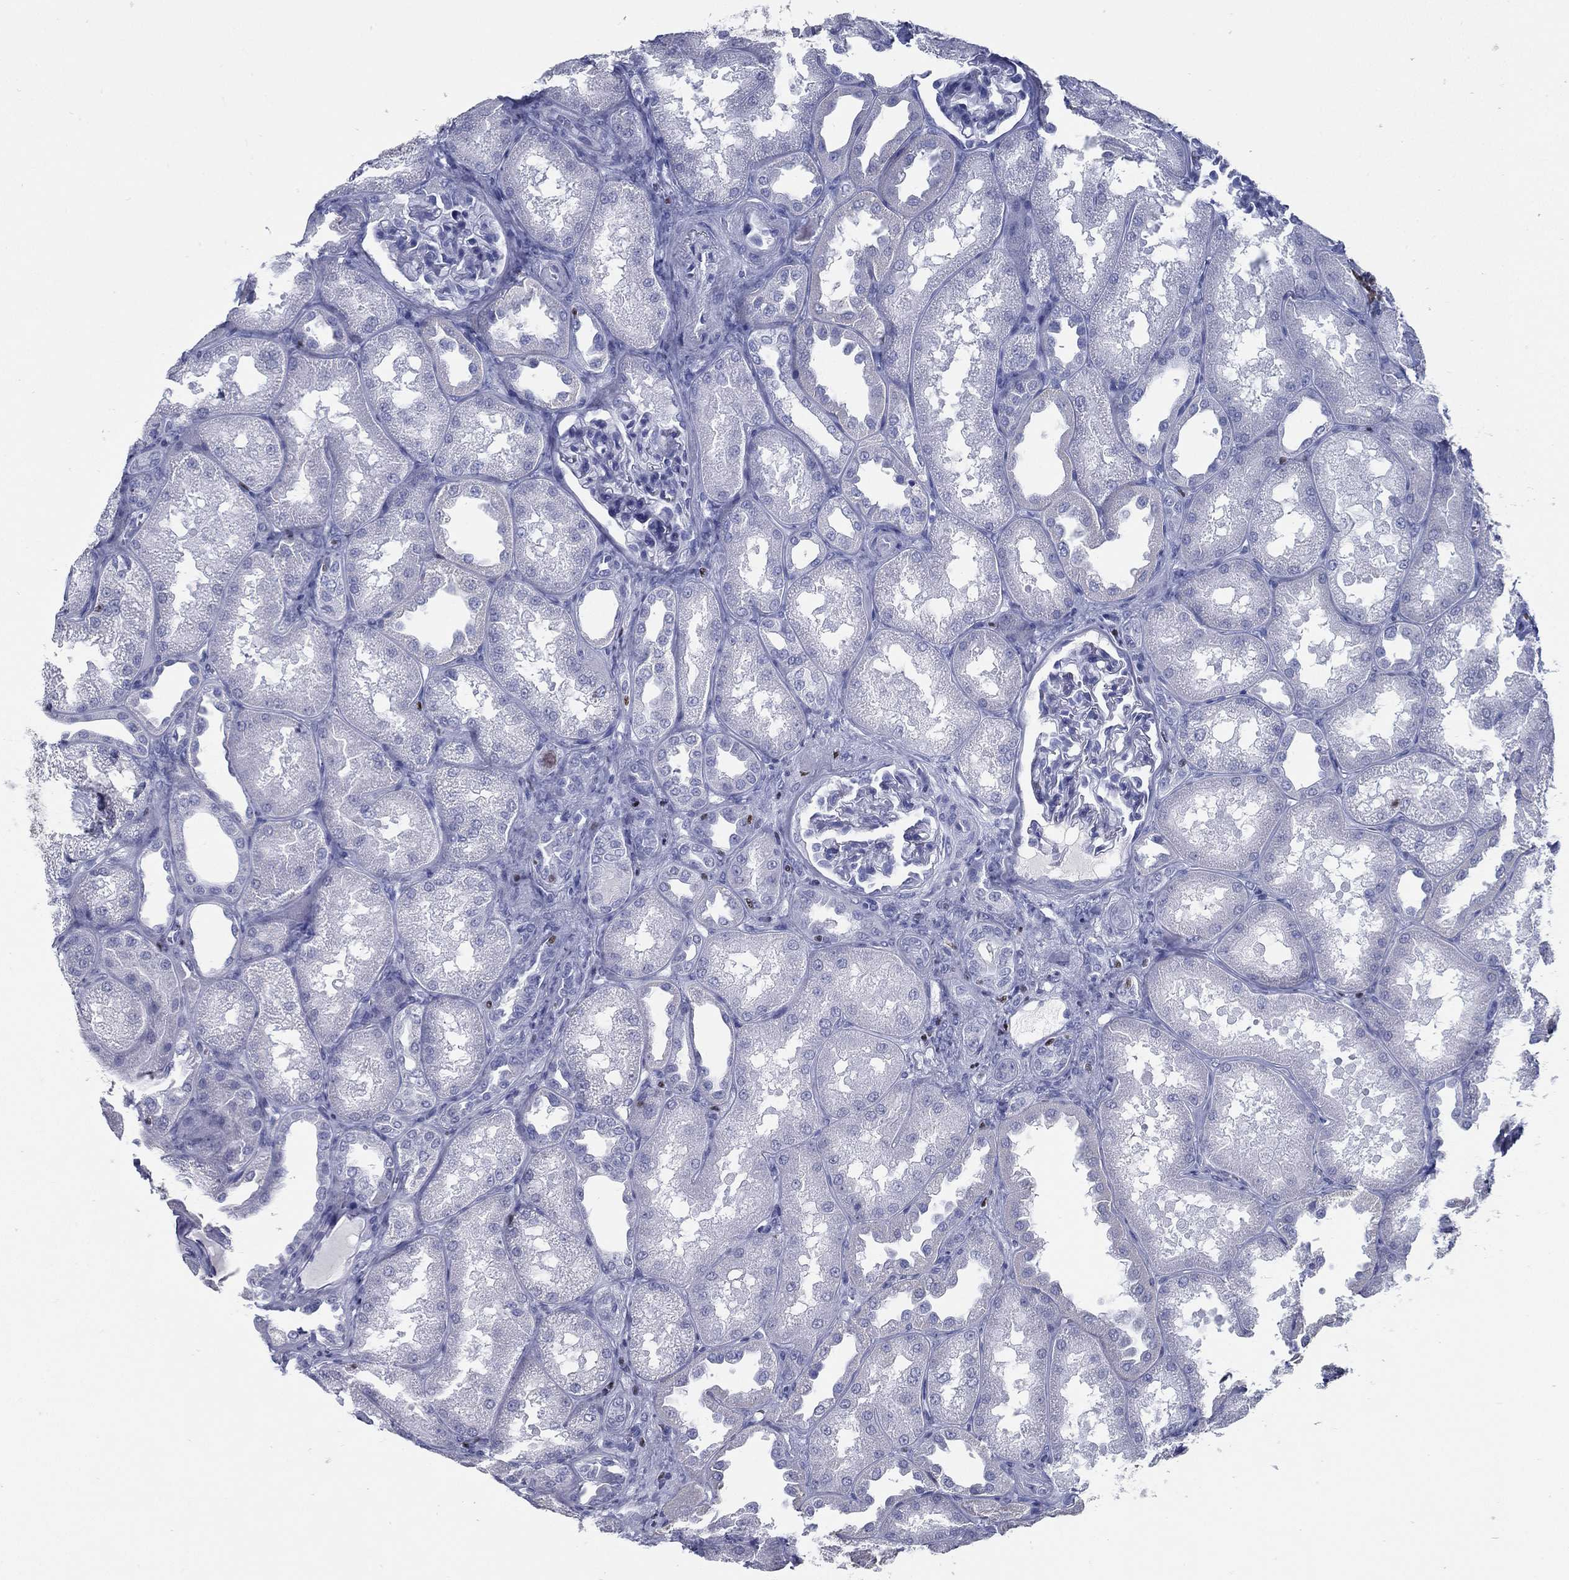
{"staining": {"intensity": "negative", "quantity": "none", "location": "none"}, "tissue": "kidney", "cell_type": "Cells in glomeruli", "image_type": "normal", "snomed": [{"axis": "morphology", "description": "Normal tissue, NOS"}, {"axis": "topography", "description": "Kidney"}], "caption": "The immunohistochemistry photomicrograph has no significant expression in cells in glomeruli of kidney. (DAB immunohistochemistry (IHC) visualized using brightfield microscopy, high magnification).", "gene": "PYHIN1", "patient": {"sex": "male", "age": 61}}